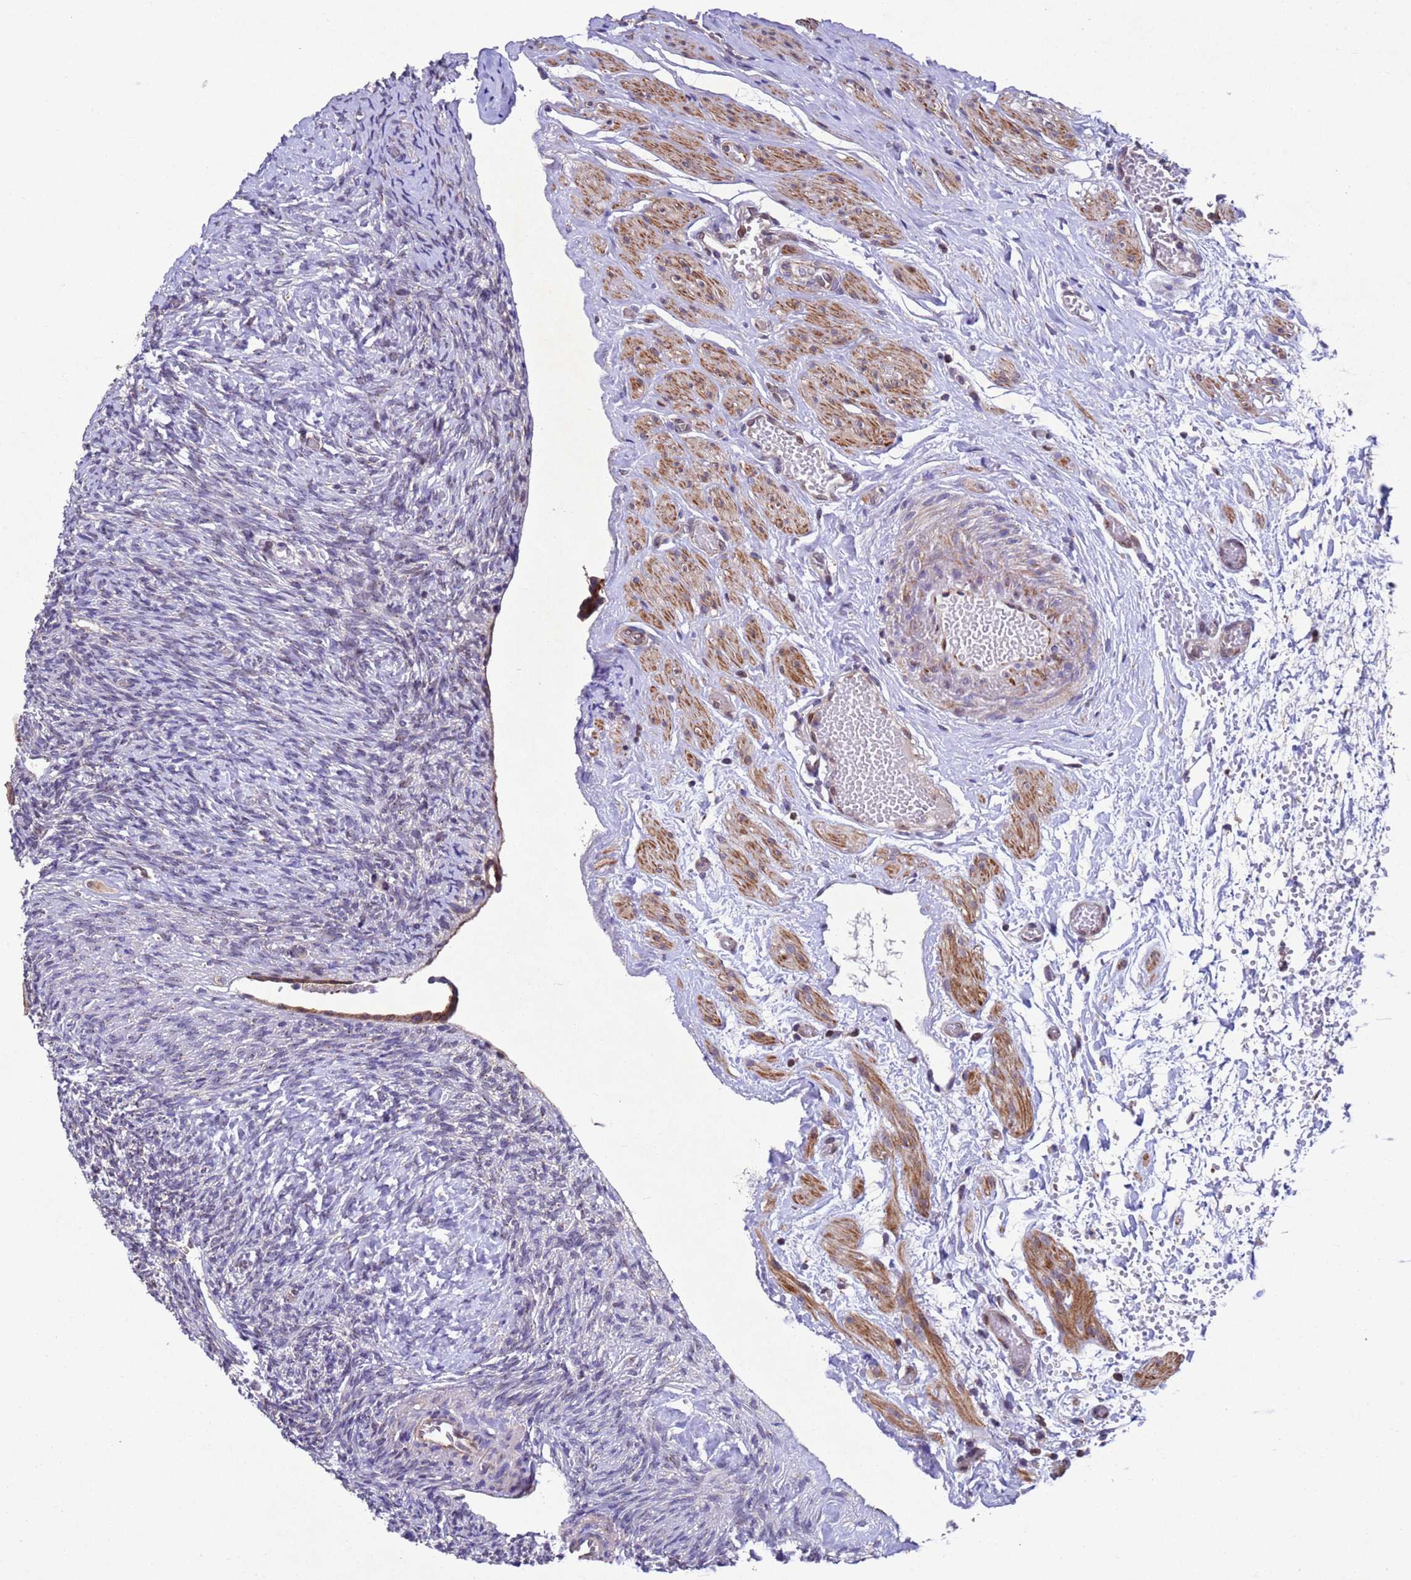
{"staining": {"intensity": "weak", "quantity": ">75%", "location": "cytoplasmic/membranous,nuclear"}, "tissue": "ovary", "cell_type": "Follicle cells", "image_type": "normal", "snomed": [{"axis": "morphology", "description": "Normal tissue, NOS"}, {"axis": "topography", "description": "Ovary"}], "caption": "This is an image of immunohistochemistry staining of normal ovary, which shows weak expression in the cytoplasmic/membranous,nuclear of follicle cells.", "gene": "TBK1", "patient": {"sex": "female", "age": 41}}